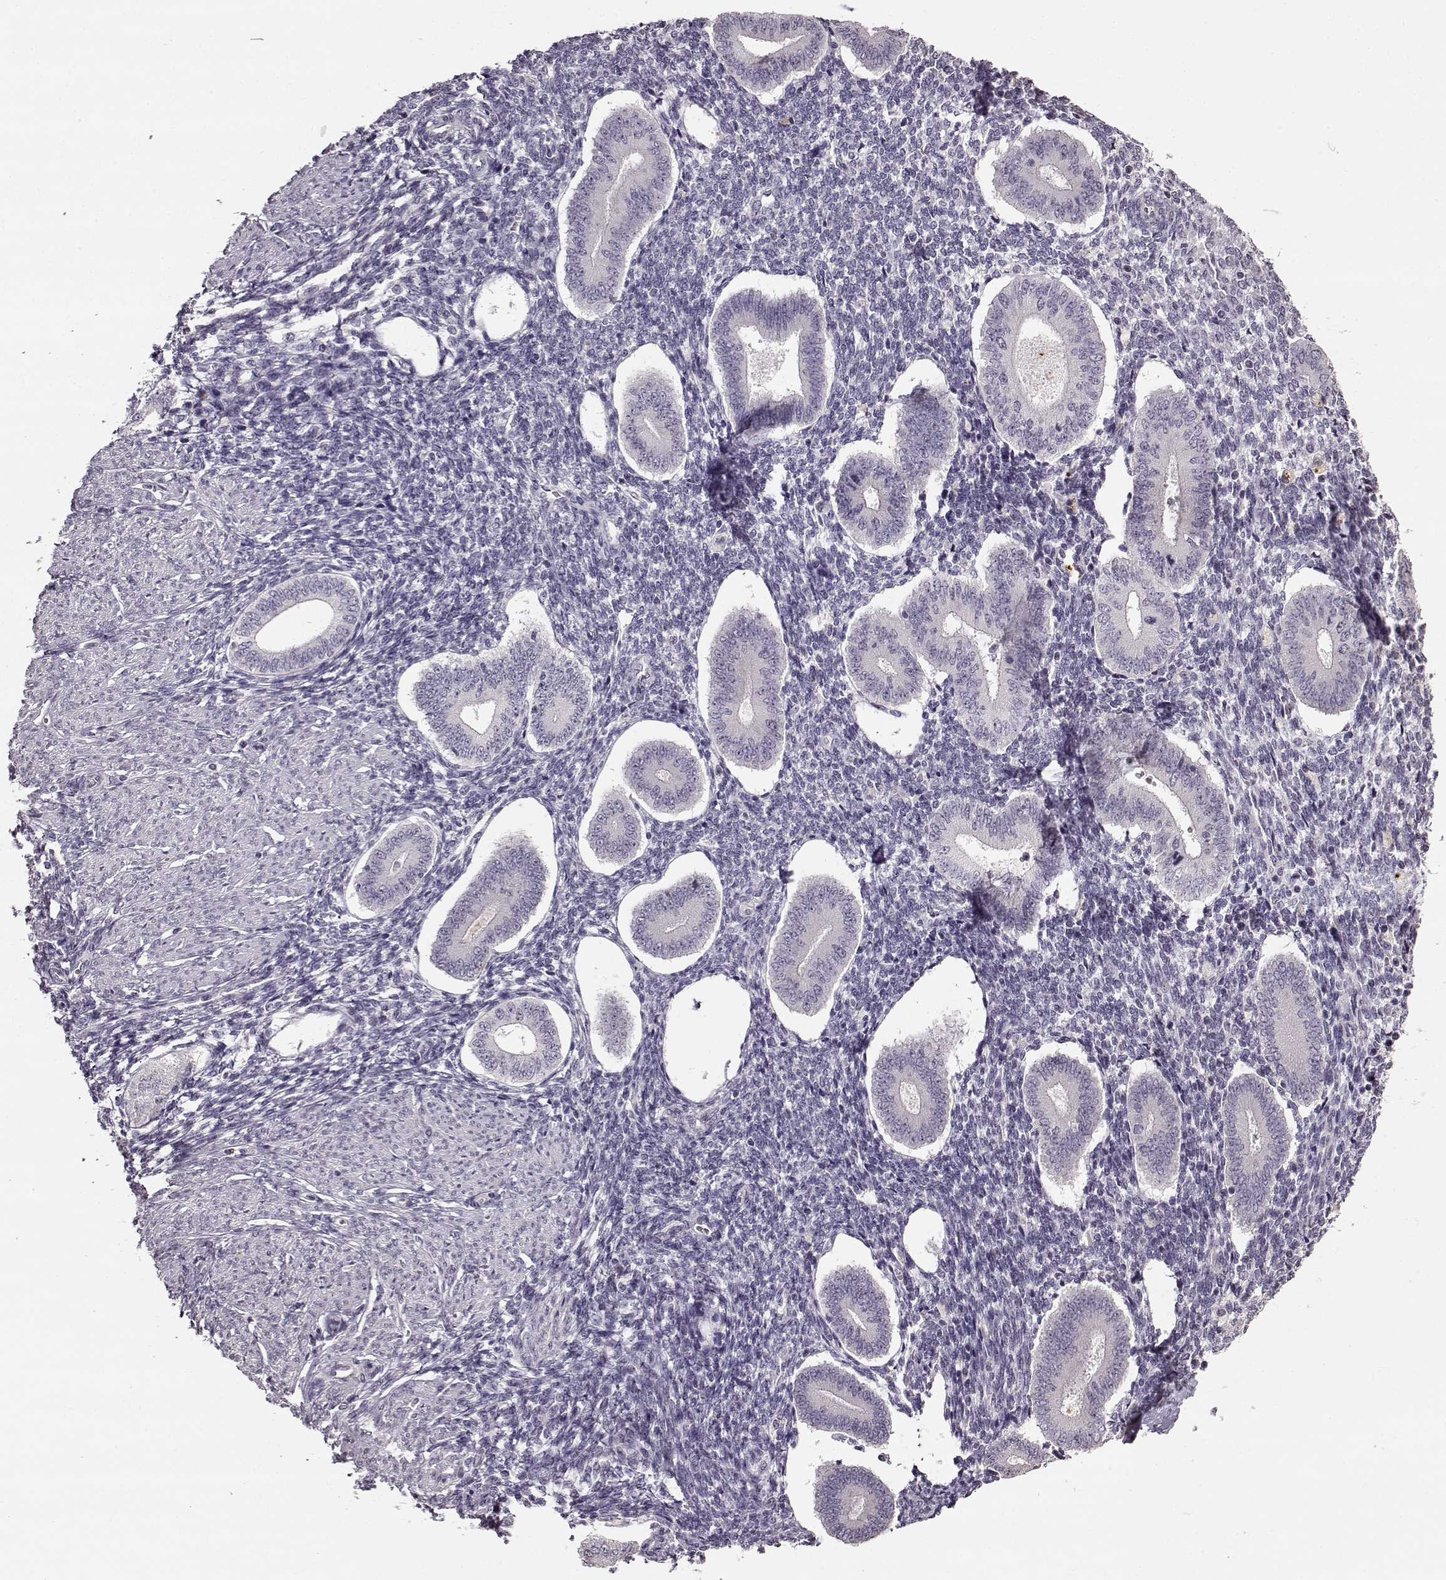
{"staining": {"intensity": "negative", "quantity": "none", "location": "none"}, "tissue": "endometrium", "cell_type": "Cells in endometrial stroma", "image_type": "normal", "snomed": [{"axis": "morphology", "description": "Normal tissue, NOS"}, {"axis": "topography", "description": "Endometrium"}], "caption": "Immunohistochemistry (IHC) of benign human endometrium reveals no expression in cells in endometrial stroma.", "gene": "FSHB", "patient": {"sex": "female", "age": 40}}